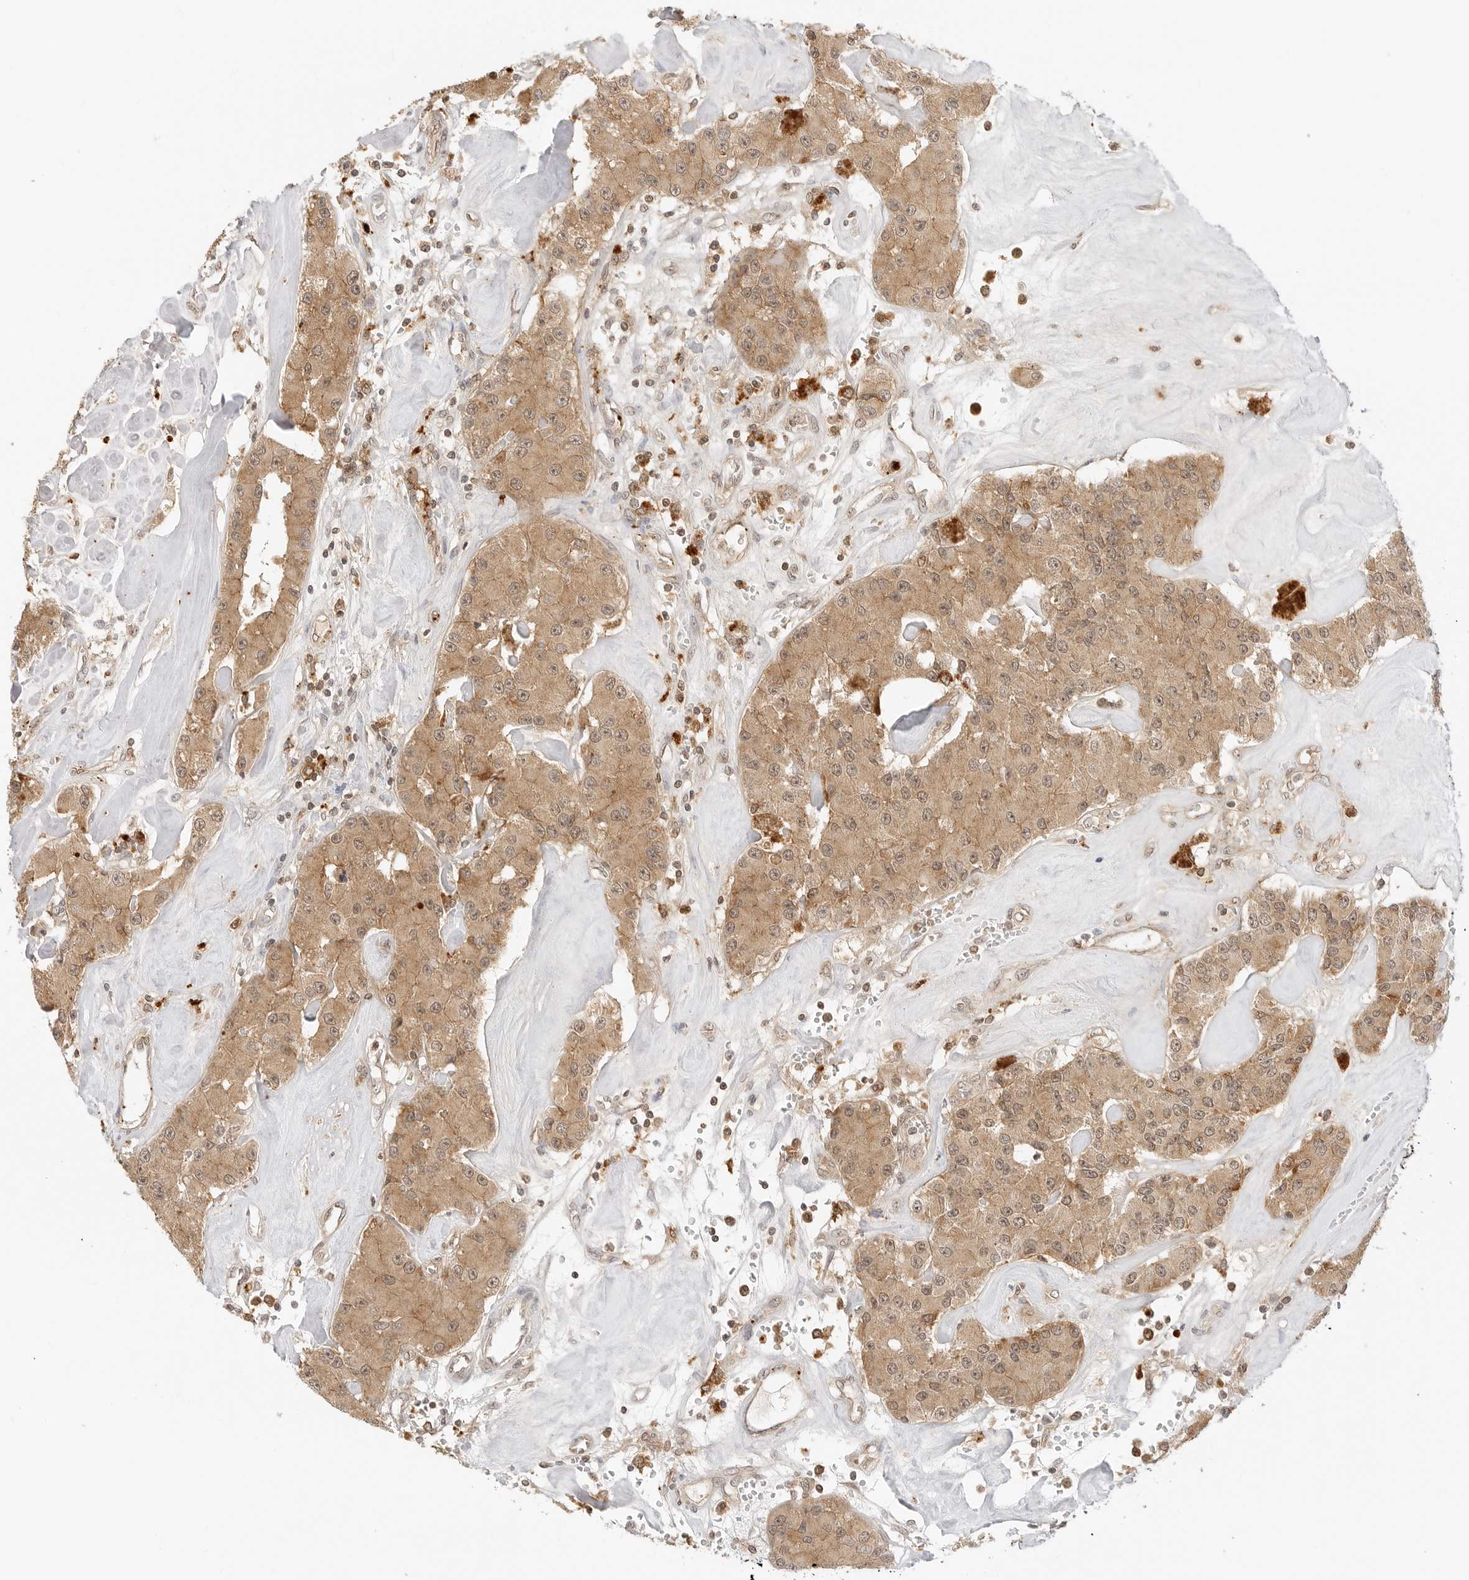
{"staining": {"intensity": "moderate", "quantity": ">75%", "location": "cytoplasmic/membranous"}, "tissue": "carcinoid", "cell_type": "Tumor cells", "image_type": "cancer", "snomed": [{"axis": "morphology", "description": "Carcinoid, malignant, NOS"}, {"axis": "topography", "description": "Pancreas"}], "caption": "Brown immunohistochemical staining in human carcinoid reveals moderate cytoplasmic/membranous positivity in about >75% of tumor cells.", "gene": "EPHA1", "patient": {"sex": "male", "age": 41}}